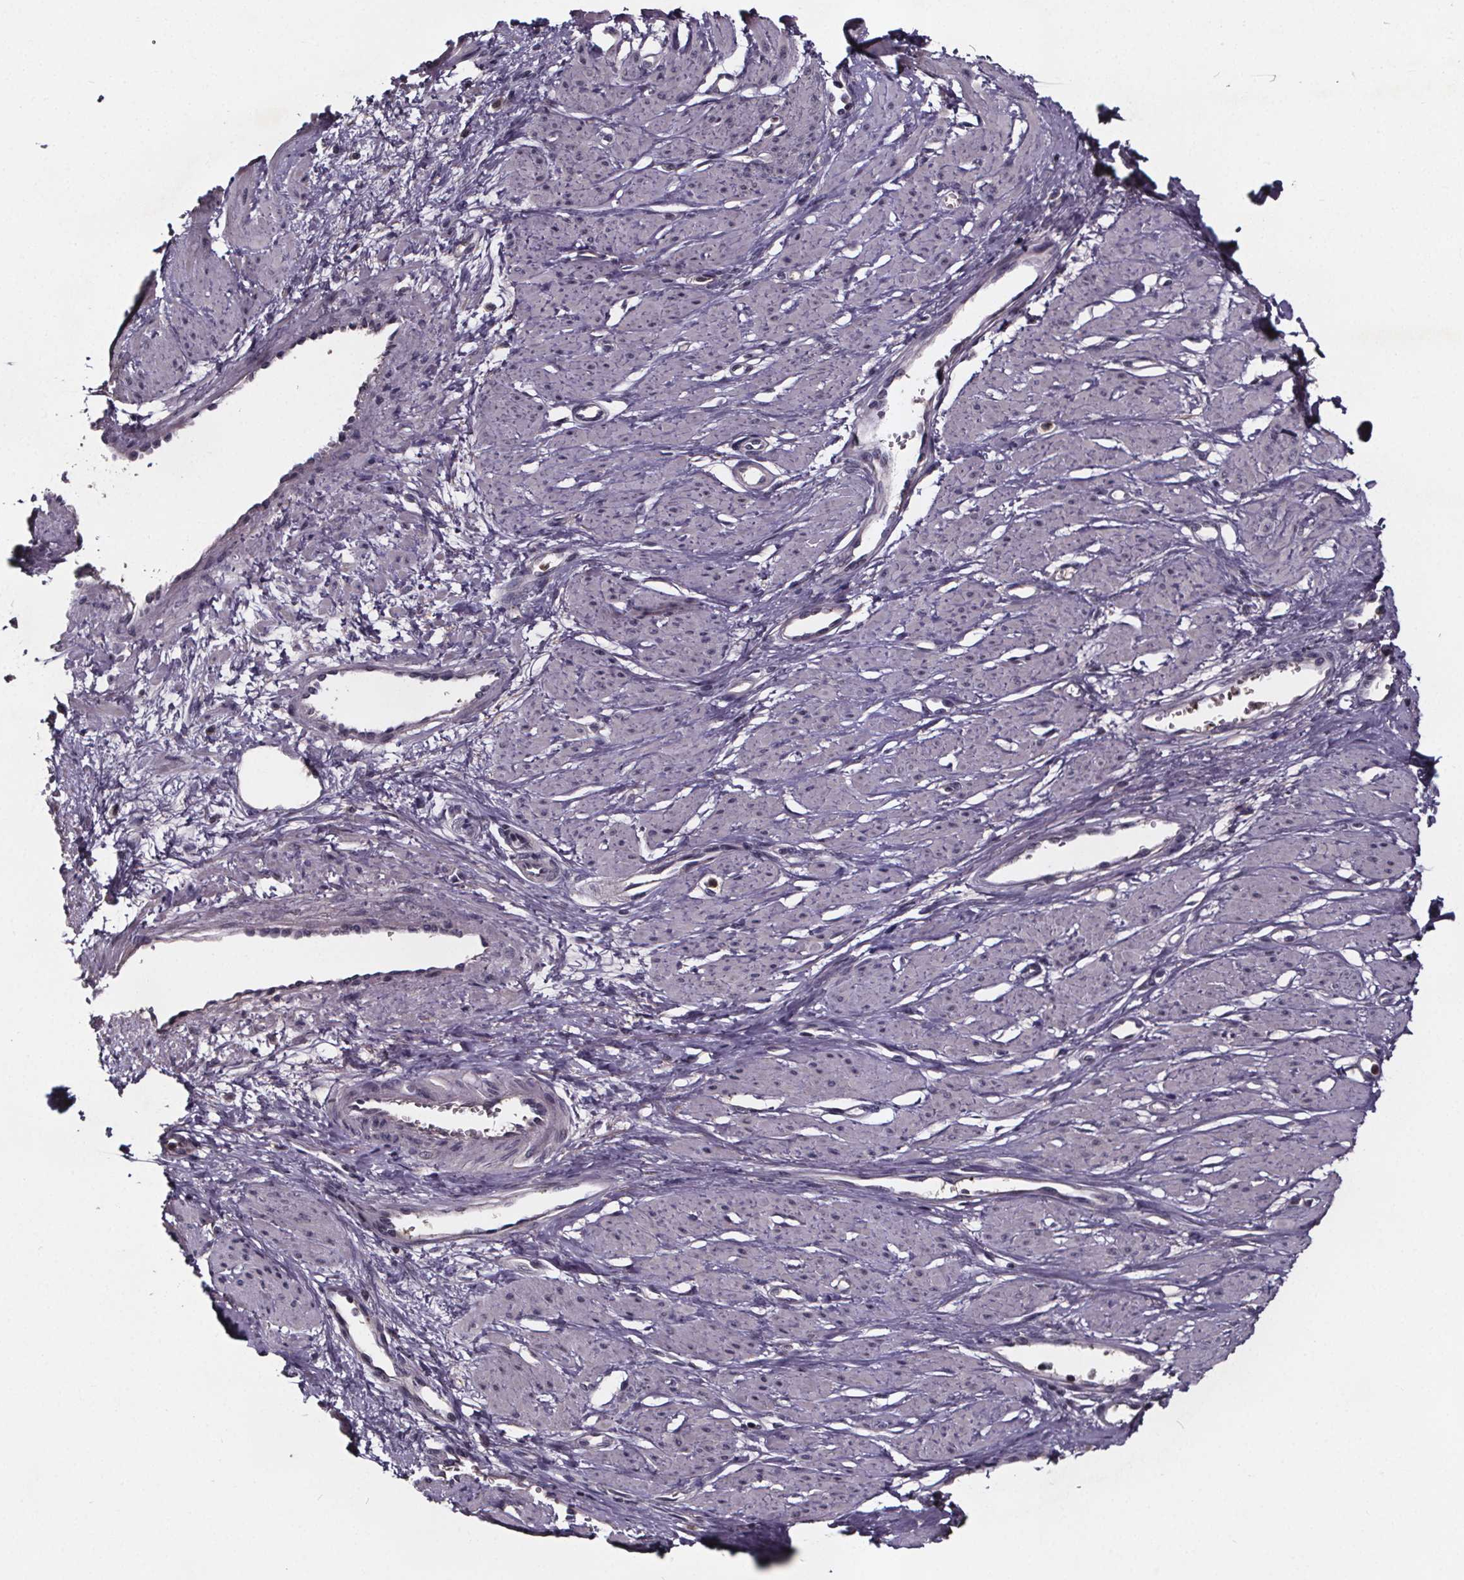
{"staining": {"intensity": "negative", "quantity": "none", "location": "none"}, "tissue": "smooth muscle", "cell_type": "Smooth muscle cells", "image_type": "normal", "snomed": [{"axis": "morphology", "description": "Normal tissue, NOS"}, {"axis": "topography", "description": "Smooth muscle"}, {"axis": "topography", "description": "Uterus"}], "caption": "DAB immunohistochemical staining of normal human smooth muscle displays no significant staining in smooth muscle cells.", "gene": "SMIM1", "patient": {"sex": "female", "age": 39}}